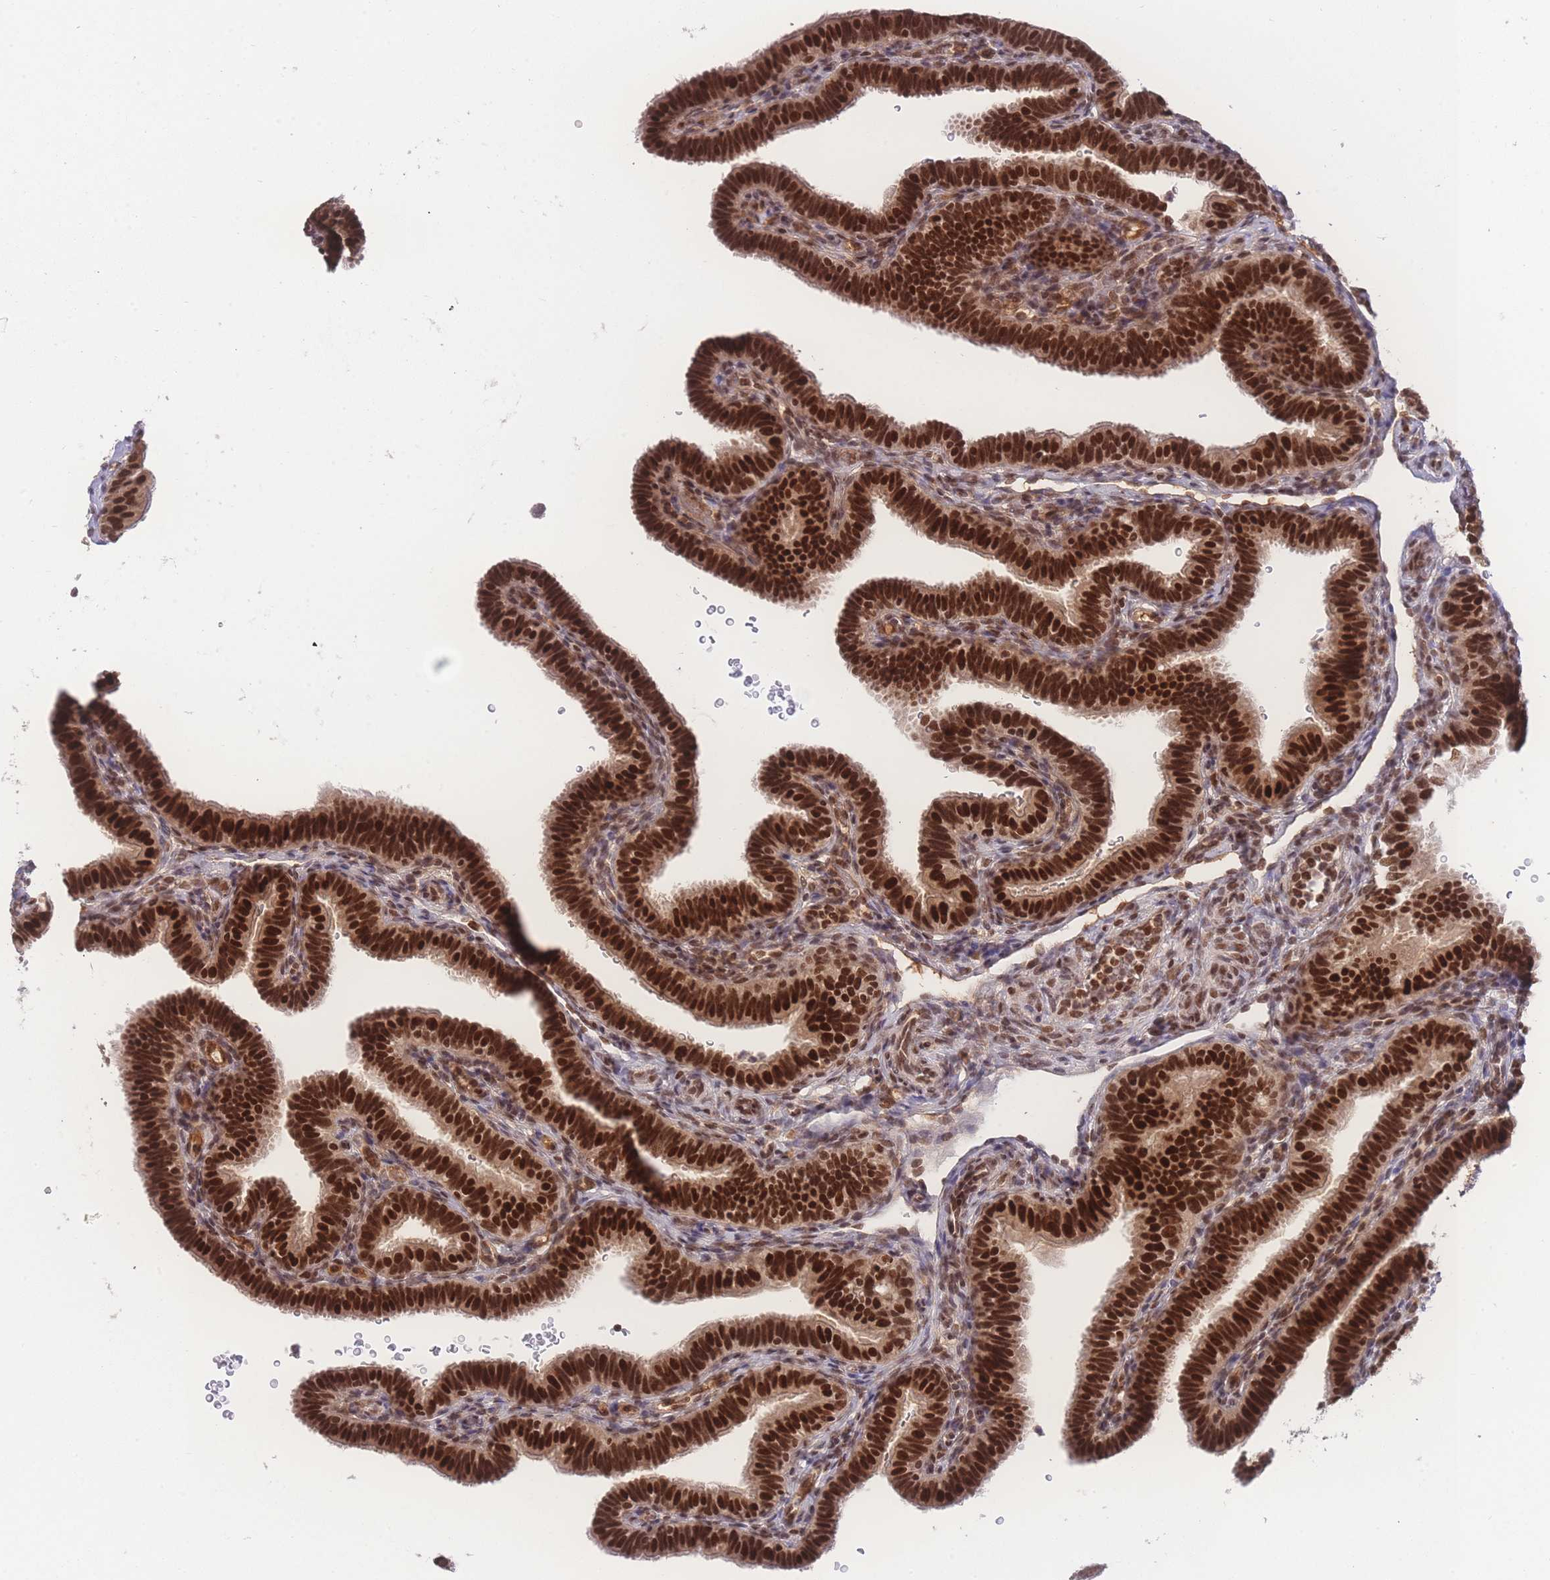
{"staining": {"intensity": "strong", "quantity": ">75%", "location": "nuclear"}, "tissue": "fallopian tube", "cell_type": "Glandular cells", "image_type": "normal", "snomed": [{"axis": "morphology", "description": "Normal tissue, NOS"}, {"axis": "topography", "description": "Fallopian tube"}], "caption": "Benign fallopian tube demonstrates strong nuclear positivity in approximately >75% of glandular cells, visualized by immunohistochemistry.", "gene": "RAVER1", "patient": {"sex": "female", "age": 41}}